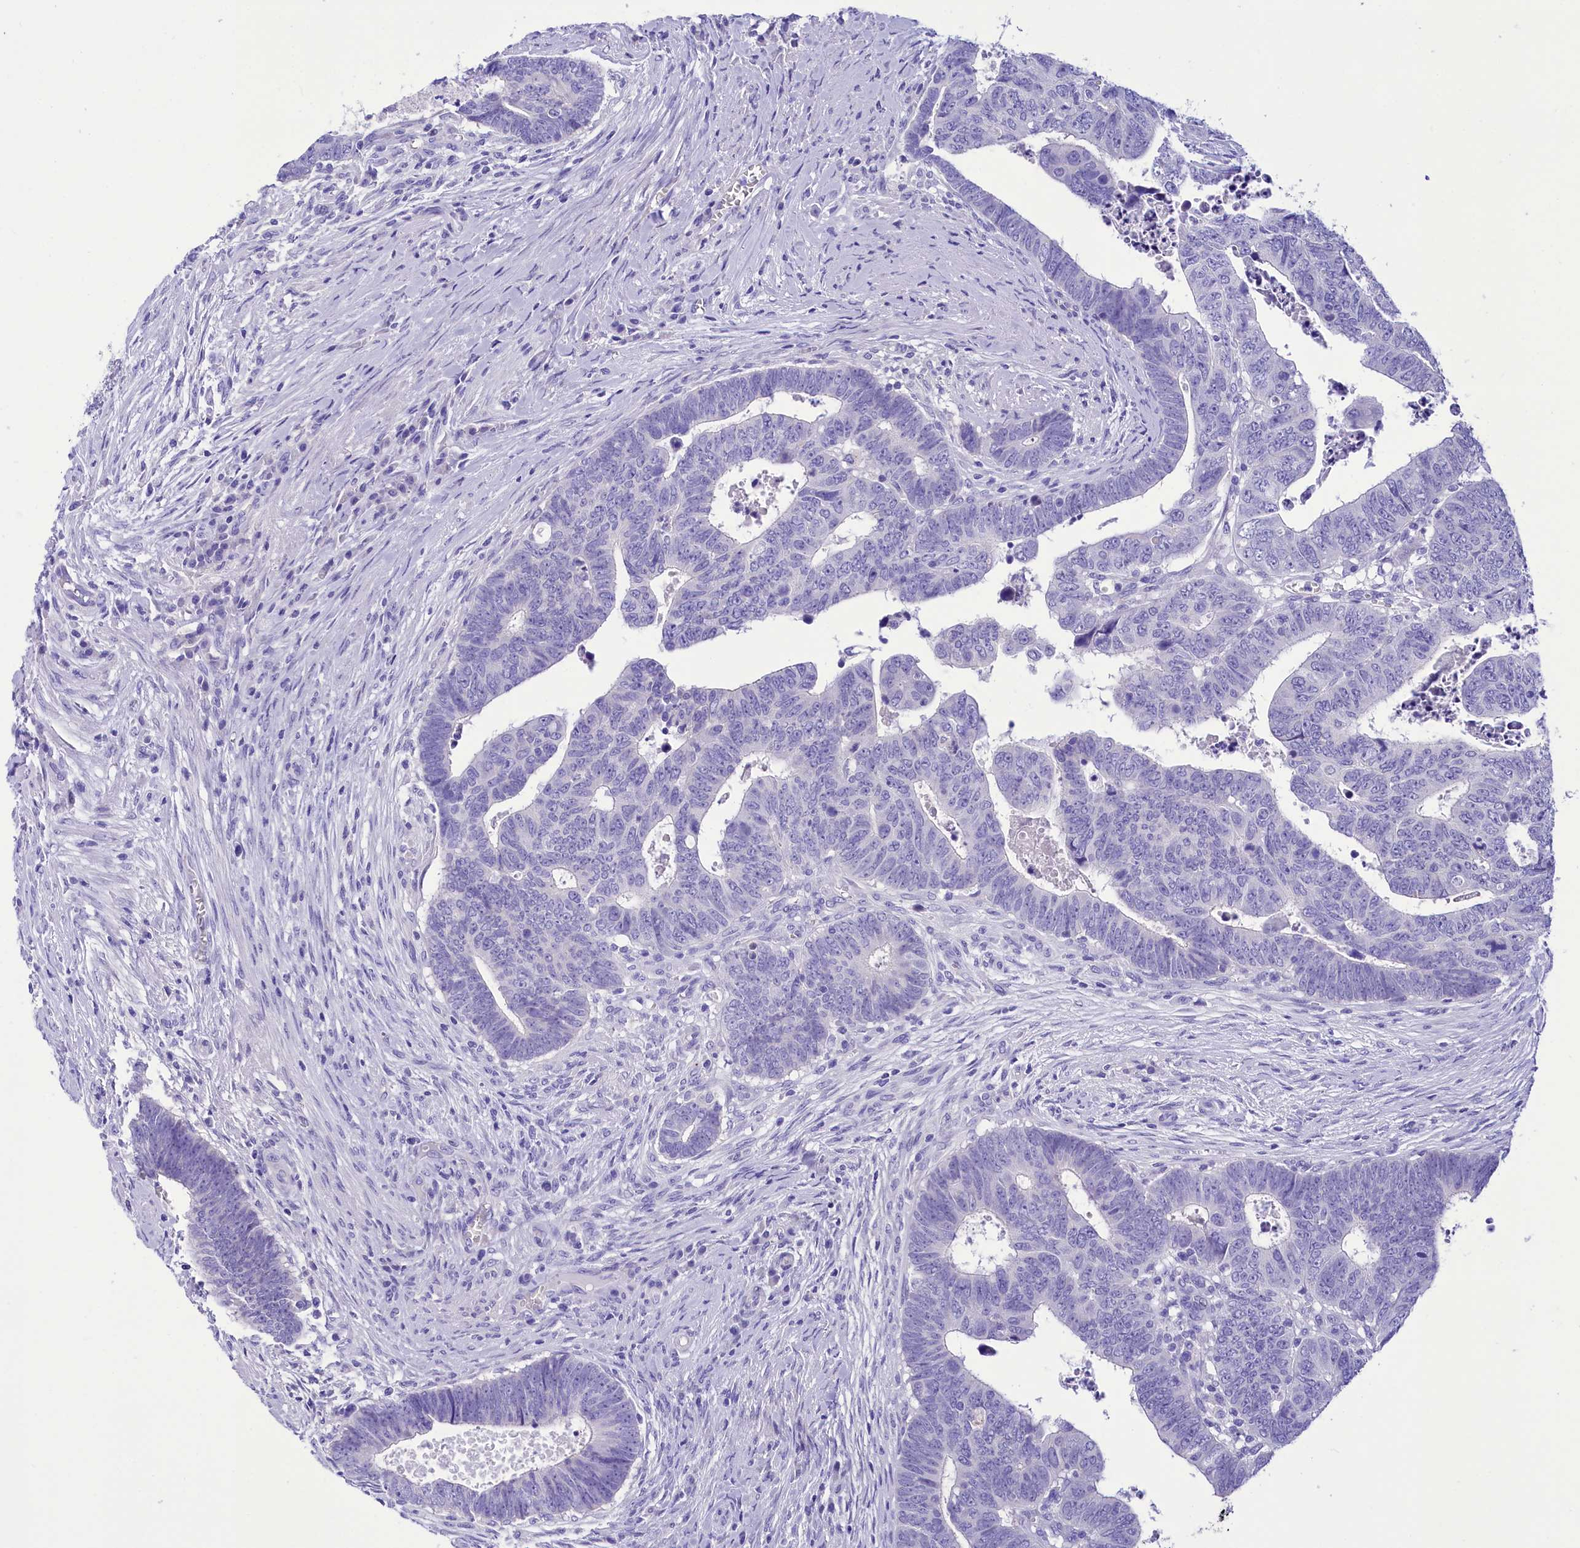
{"staining": {"intensity": "negative", "quantity": "none", "location": "none"}, "tissue": "colorectal cancer", "cell_type": "Tumor cells", "image_type": "cancer", "snomed": [{"axis": "morphology", "description": "Normal tissue, NOS"}, {"axis": "morphology", "description": "Adenocarcinoma, NOS"}, {"axis": "topography", "description": "Rectum"}], "caption": "Colorectal cancer was stained to show a protein in brown. There is no significant expression in tumor cells. Brightfield microscopy of immunohistochemistry (IHC) stained with DAB (3,3'-diaminobenzidine) (brown) and hematoxylin (blue), captured at high magnification.", "gene": "TTC36", "patient": {"sex": "female", "age": 65}}